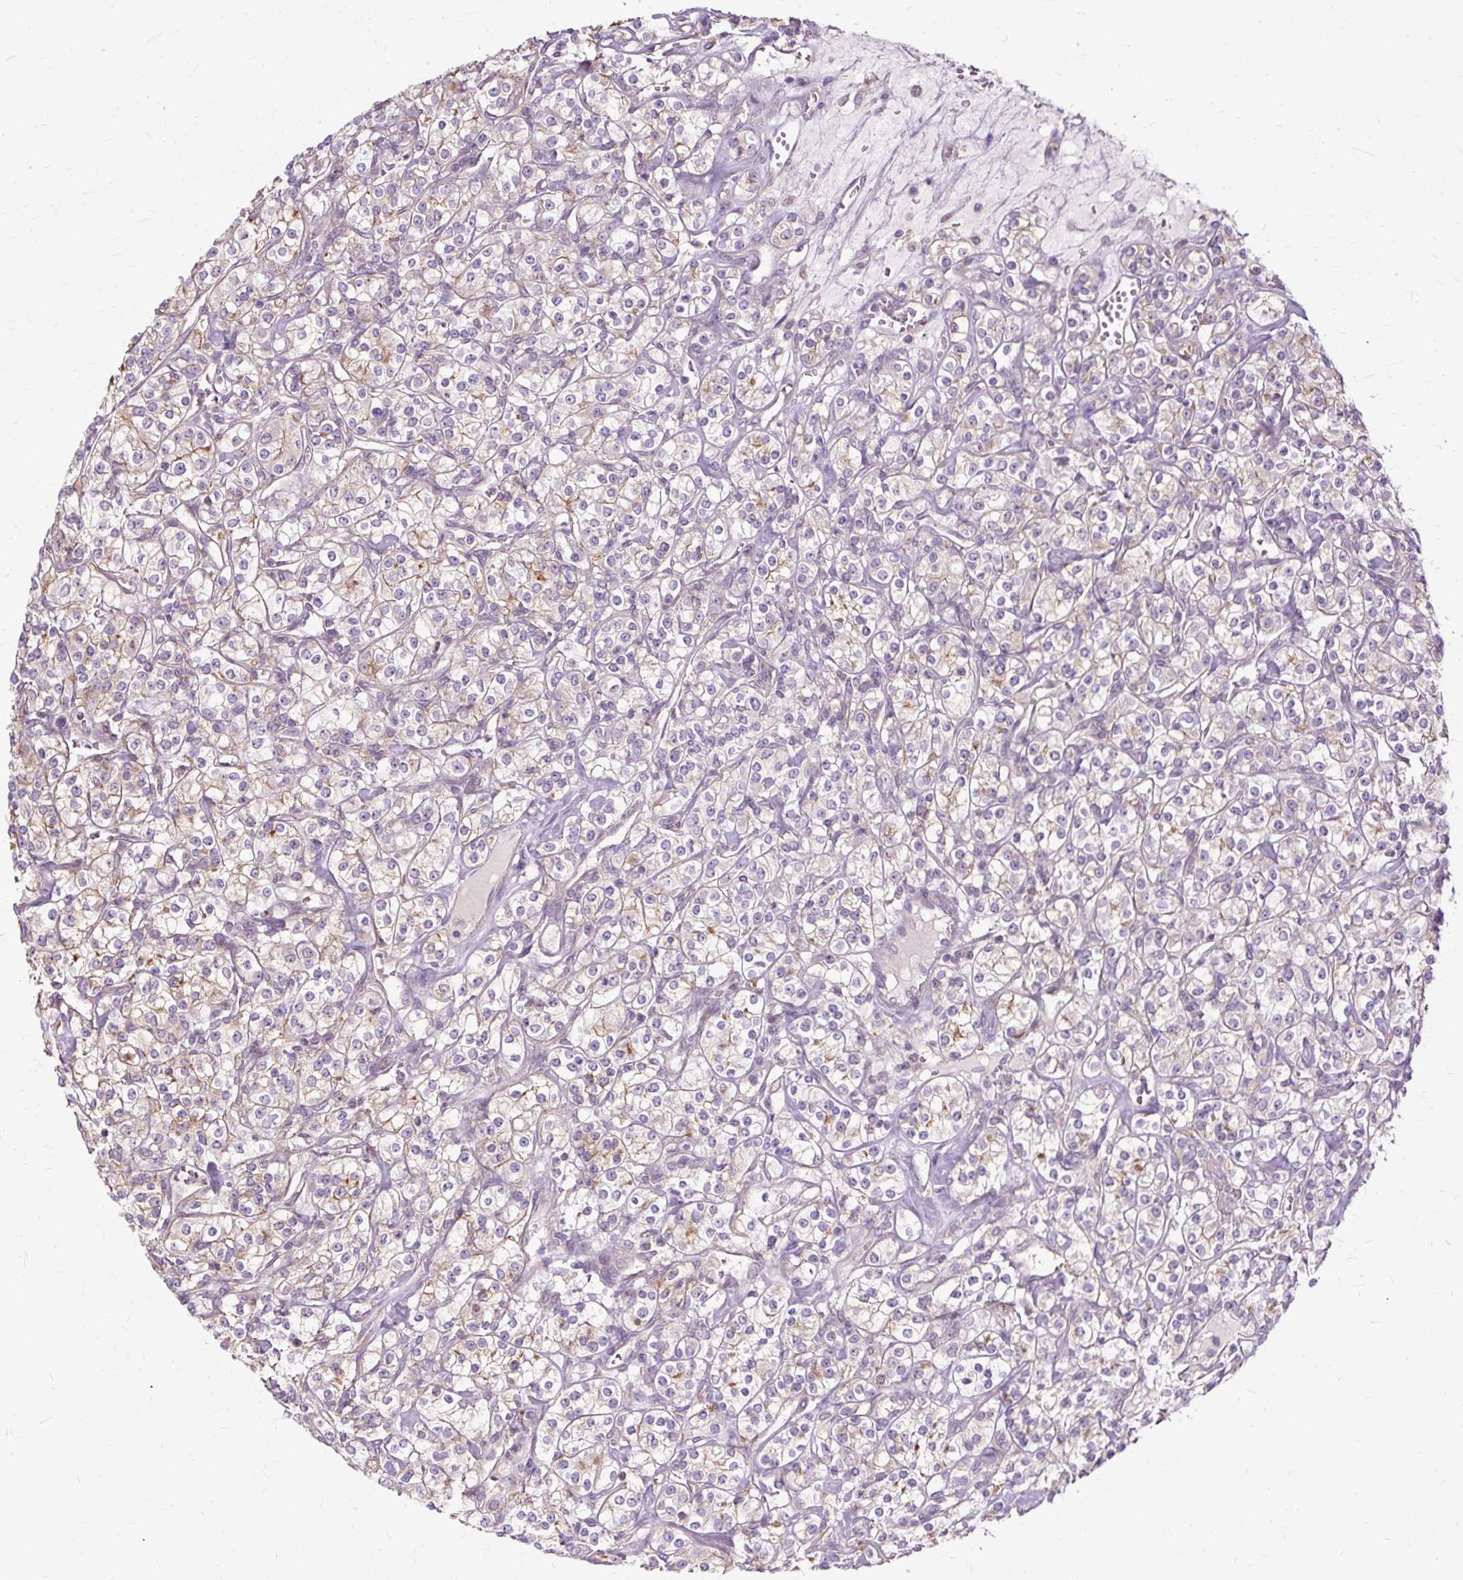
{"staining": {"intensity": "weak", "quantity": "<25%", "location": "cytoplasmic/membranous"}, "tissue": "renal cancer", "cell_type": "Tumor cells", "image_type": "cancer", "snomed": [{"axis": "morphology", "description": "Adenocarcinoma, NOS"}, {"axis": "topography", "description": "Kidney"}], "caption": "Immunohistochemistry (IHC) micrograph of renal cancer (adenocarcinoma) stained for a protein (brown), which shows no positivity in tumor cells. (DAB (3,3'-diaminobenzidine) IHC, high magnification).", "gene": "TSPAN8", "patient": {"sex": "male", "age": 77}}